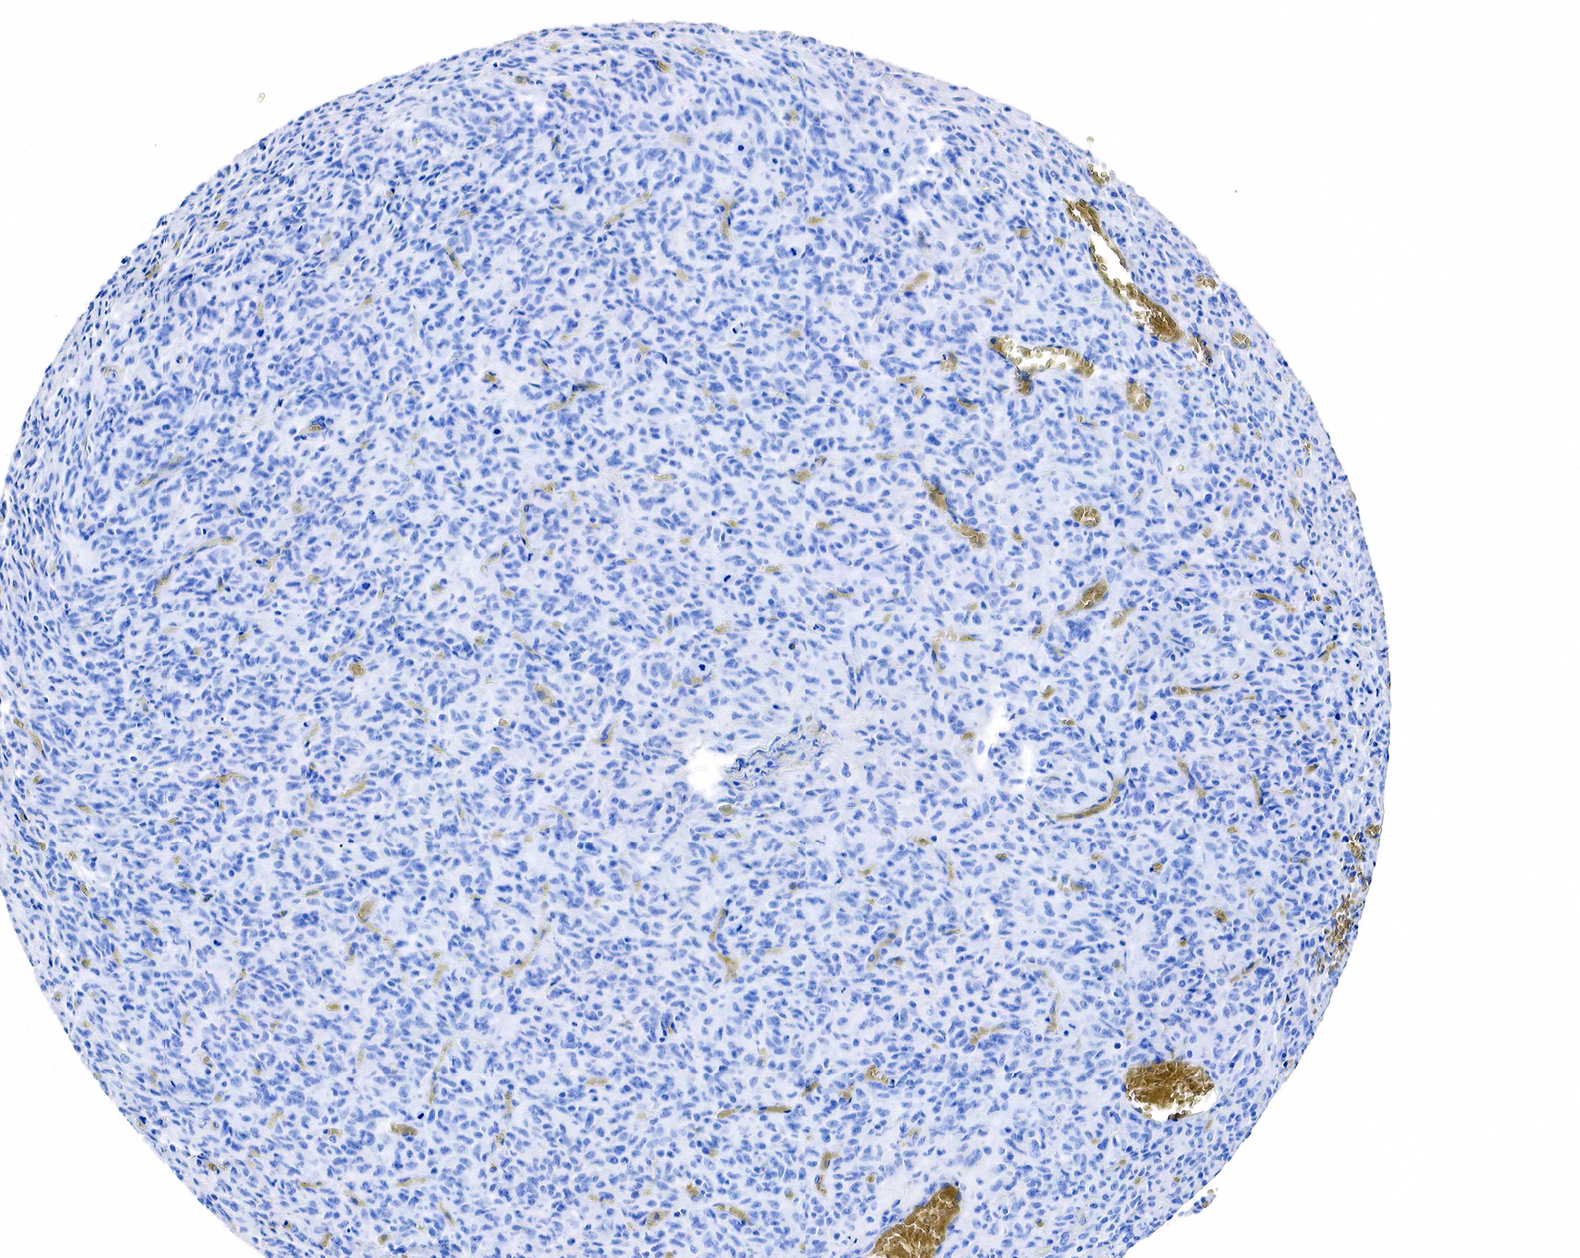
{"staining": {"intensity": "negative", "quantity": "none", "location": "none"}, "tissue": "glioma", "cell_type": "Tumor cells", "image_type": "cancer", "snomed": [{"axis": "morphology", "description": "Glioma, malignant, High grade"}, {"axis": "topography", "description": "Brain"}], "caption": "The immunohistochemistry image has no significant expression in tumor cells of glioma tissue. (Stains: DAB (3,3'-diaminobenzidine) immunohistochemistry (IHC) with hematoxylin counter stain, Microscopy: brightfield microscopy at high magnification).", "gene": "ACP3", "patient": {"sex": "male", "age": 56}}